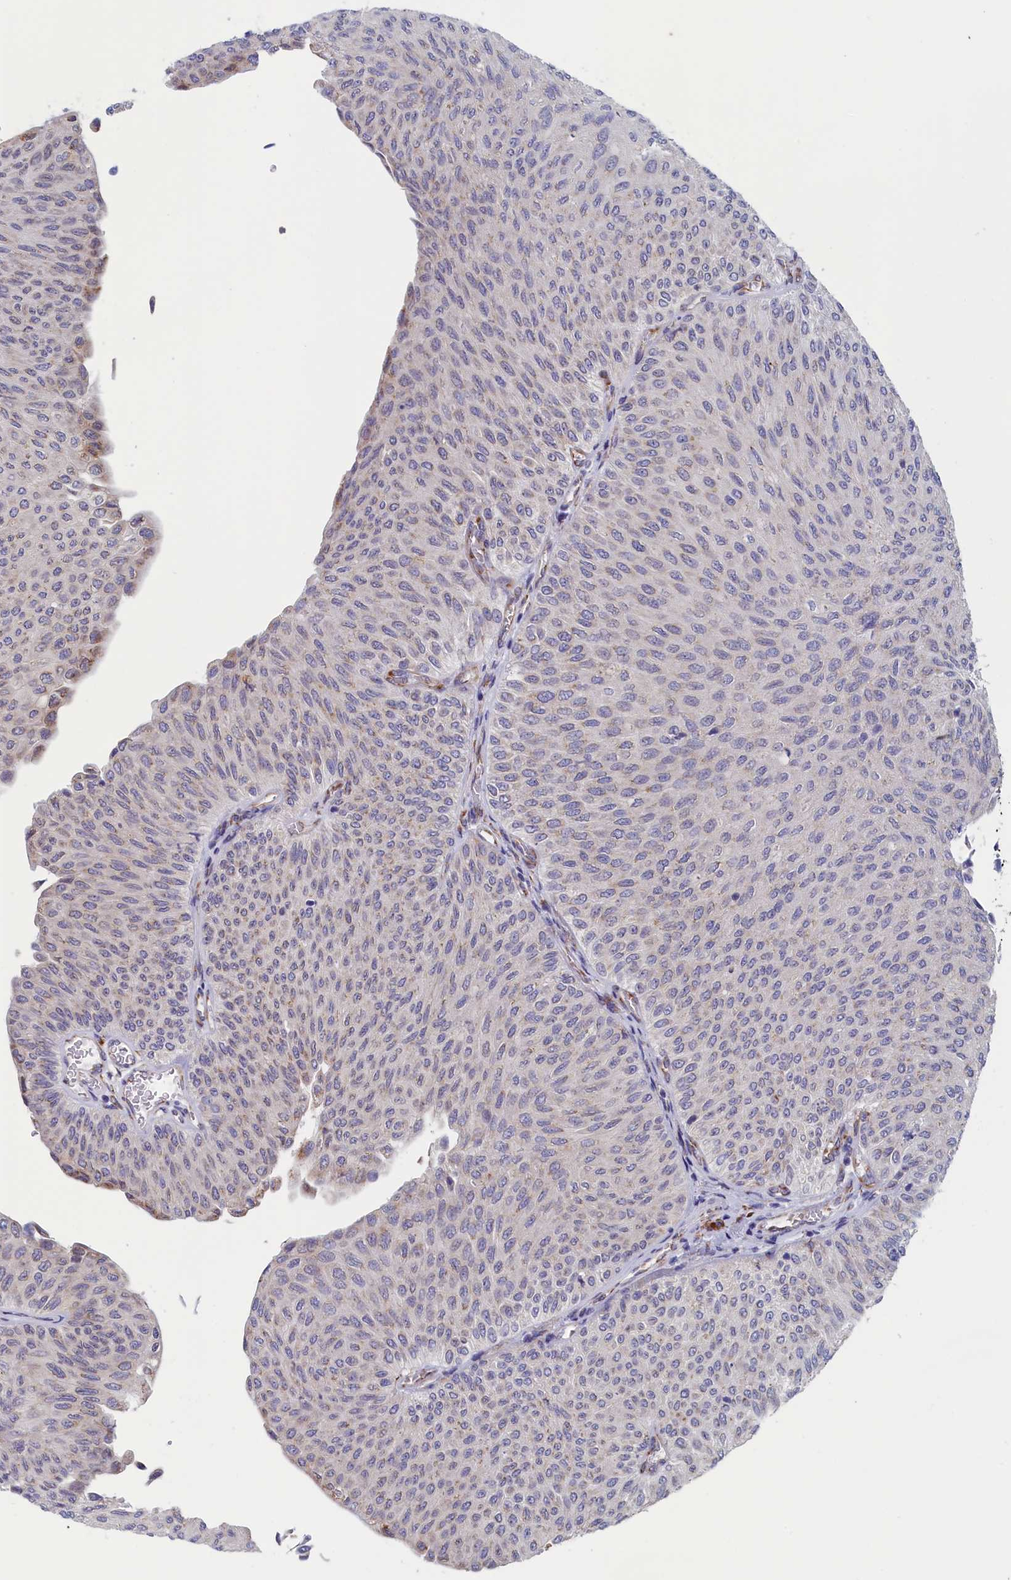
{"staining": {"intensity": "moderate", "quantity": "<25%", "location": "cytoplasmic/membranous"}, "tissue": "urothelial cancer", "cell_type": "Tumor cells", "image_type": "cancer", "snomed": [{"axis": "morphology", "description": "Urothelial carcinoma, Low grade"}, {"axis": "topography", "description": "Urinary bladder"}], "caption": "Urothelial cancer stained for a protein demonstrates moderate cytoplasmic/membranous positivity in tumor cells. The protein is stained brown, and the nuclei are stained in blue (DAB (3,3'-diaminobenzidine) IHC with brightfield microscopy, high magnification).", "gene": "CCDC68", "patient": {"sex": "male", "age": 78}}